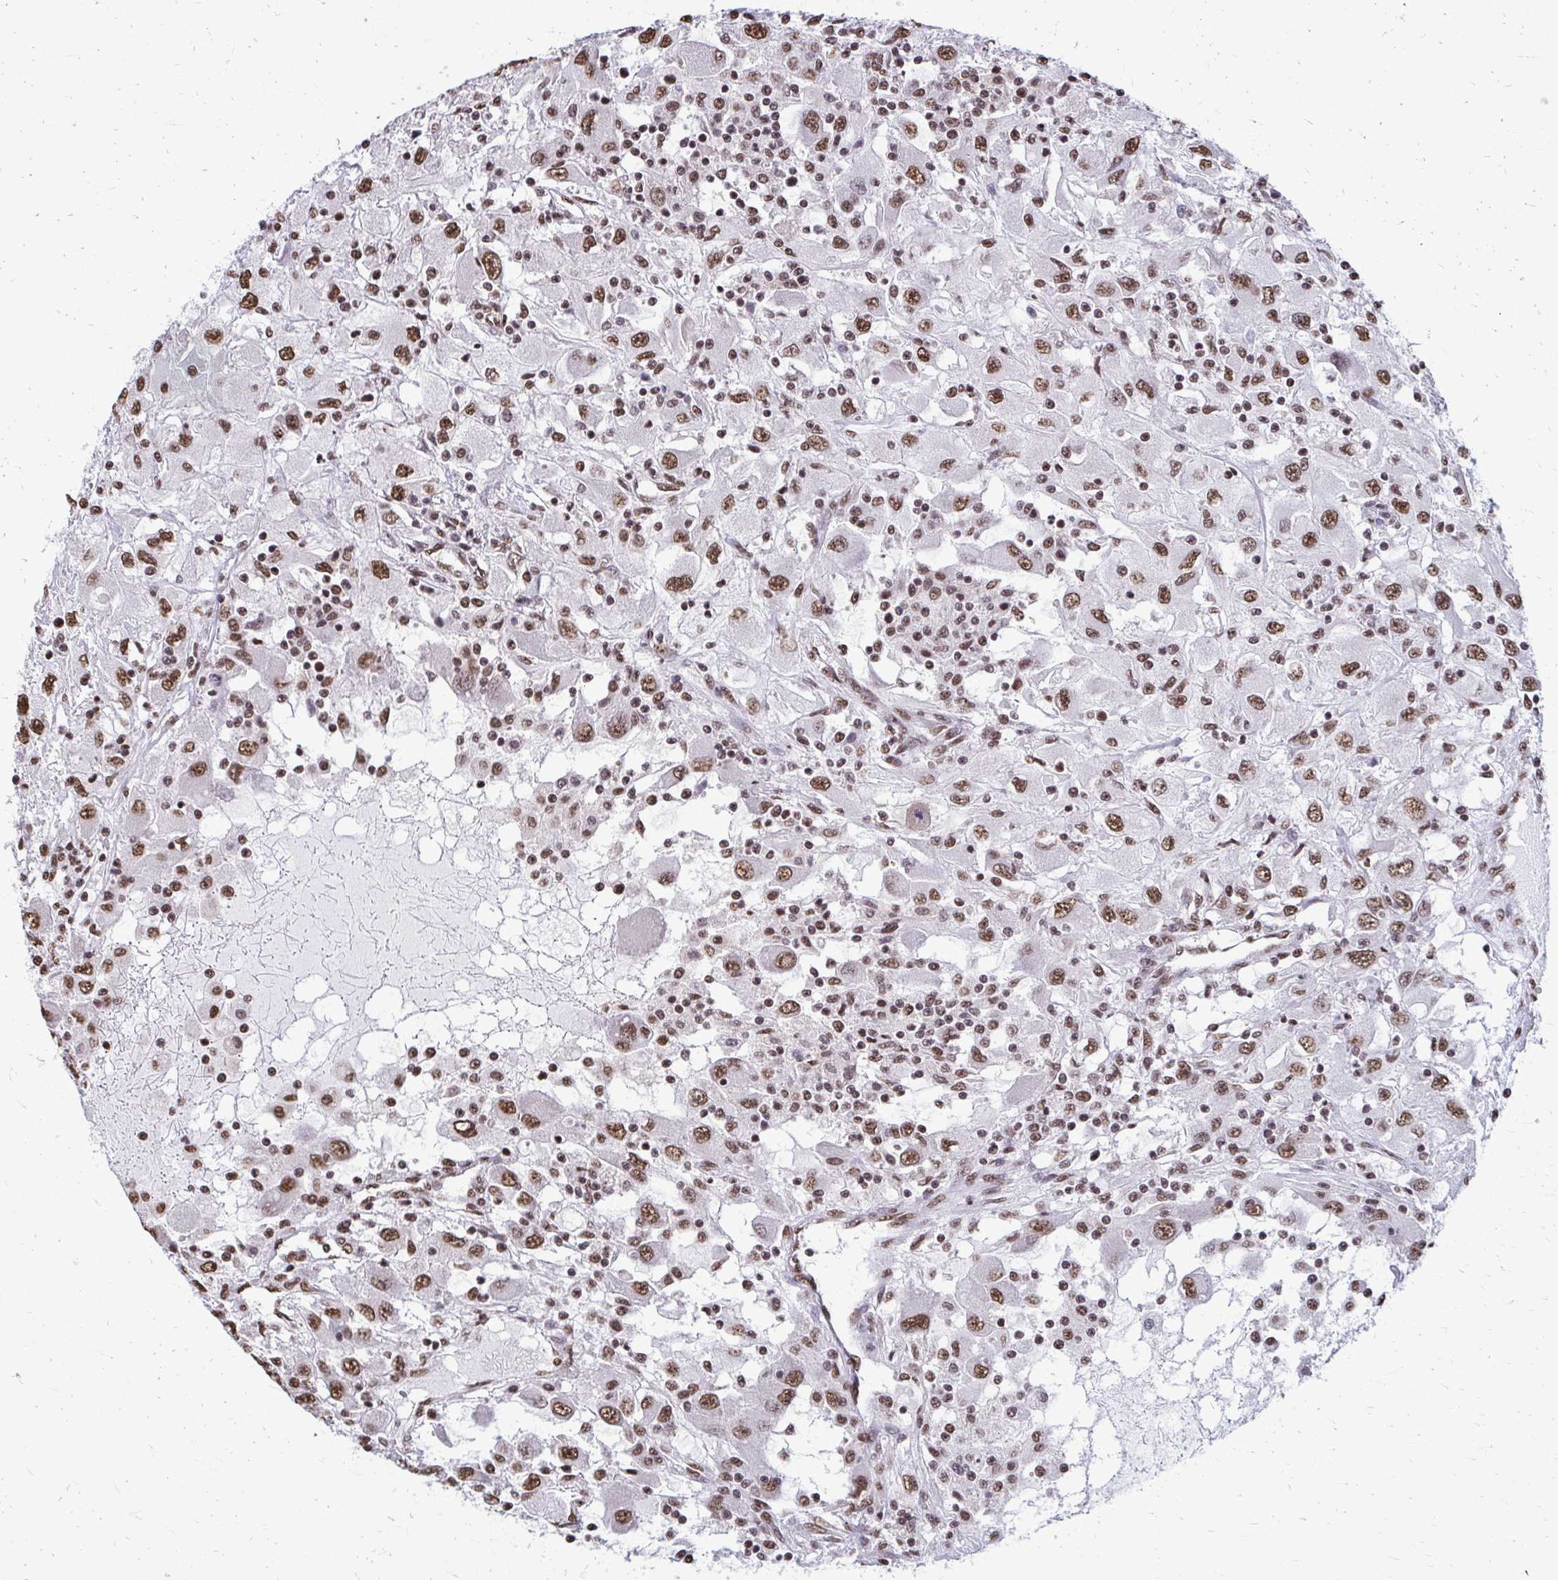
{"staining": {"intensity": "moderate", "quantity": ">75%", "location": "nuclear"}, "tissue": "renal cancer", "cell_type": "Tumor cells", "image_type": "cancer", "snomed": [{"axis": "morphology", "description": "Adenocarcinoma, NOS"}, {"axis": "topography", "description": "Kidney"}], "caption": "A brown stain highlights moderate nuclear staining of a protein in renal cancer tumor cells.", "gene": "SNRPA", "patient": {"sex": "female", "age": 67}}